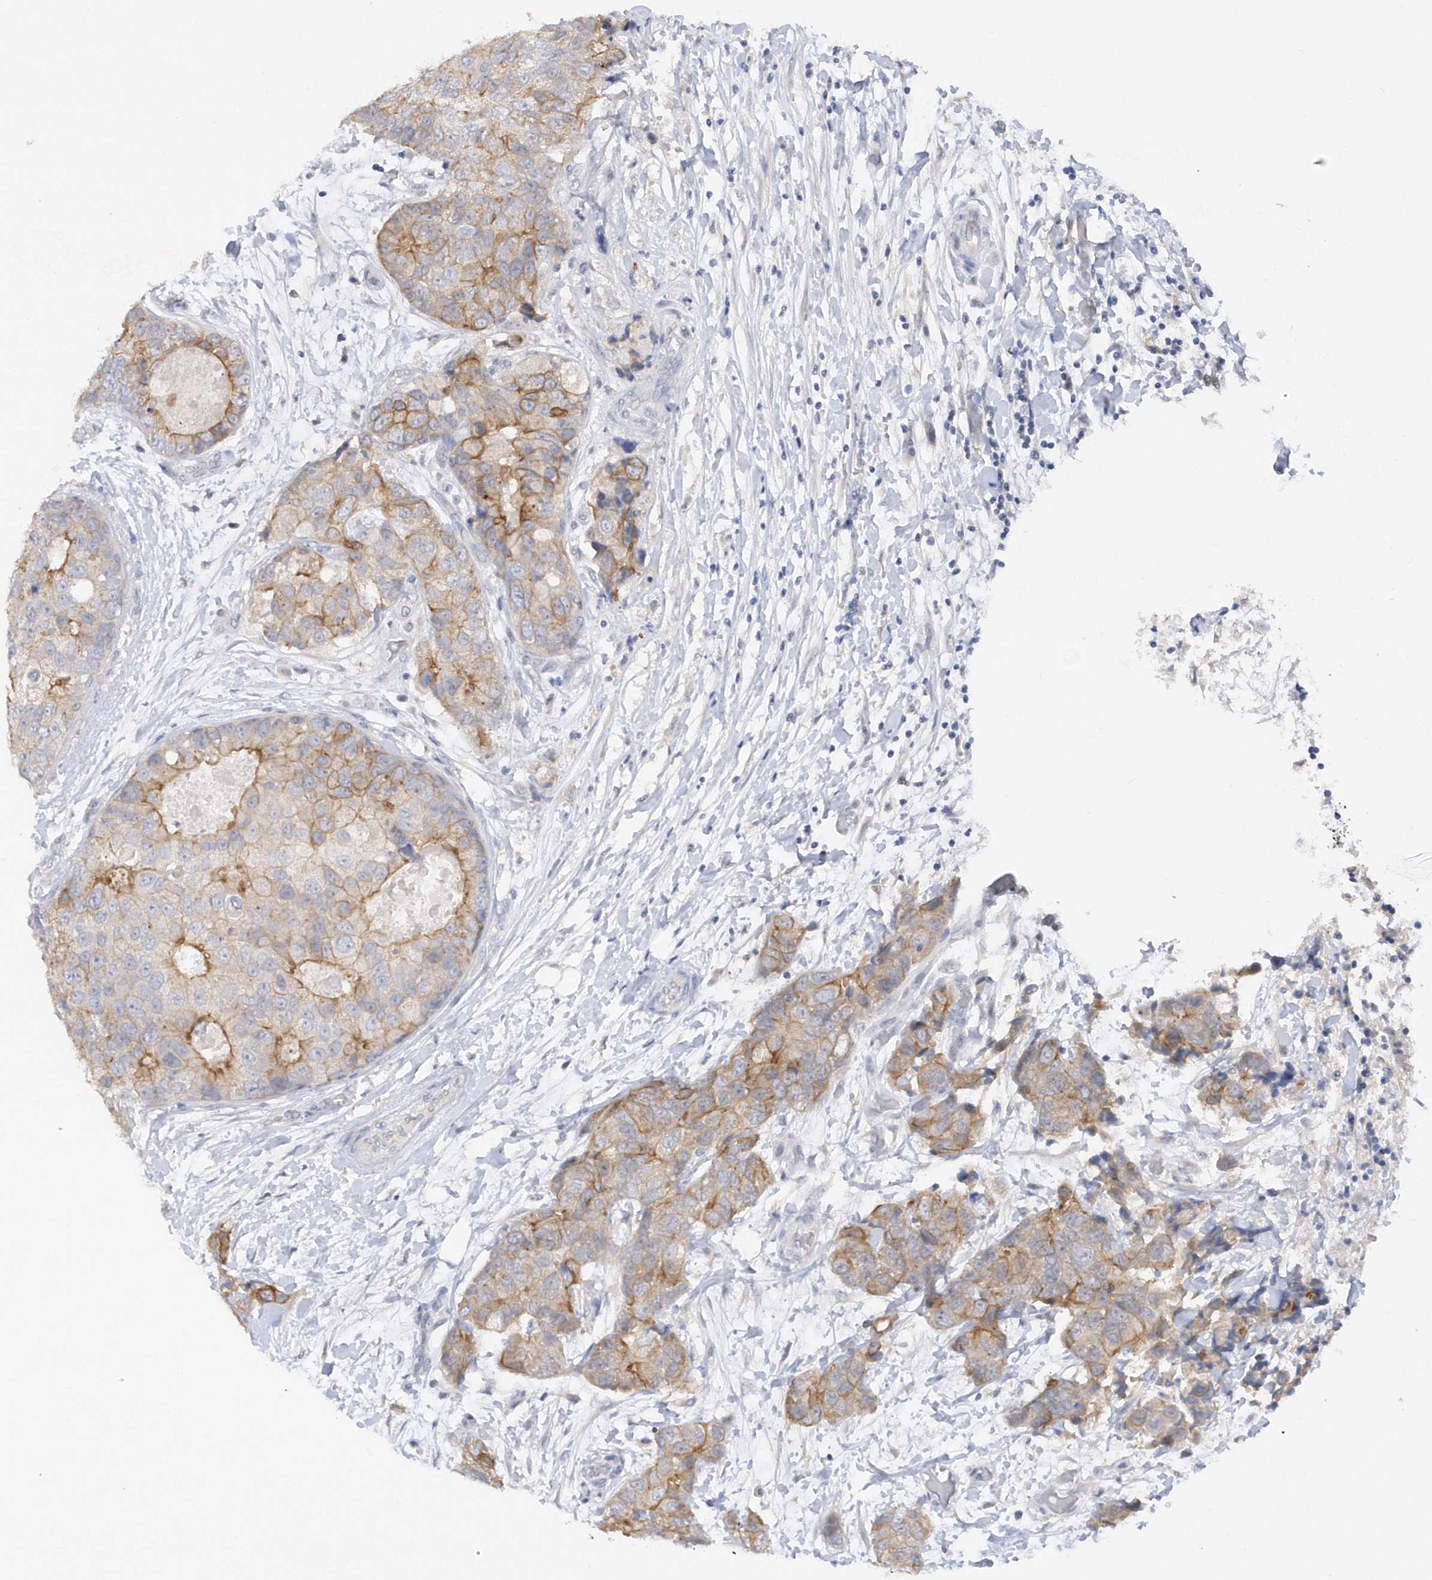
{"staining": {"intensity": "moderate", "quantity": "25%-75%", "location": "cytoplasmic/membranous"}, "tissue": "breast cancer", "cell_type": "Tumor cells", "image_type": "cancer", "snomed": [{"axis": "morphology", "description": "Duct carcinoma"}, {"axis": "topography", "description": "Breast"}], "caption": "Tumor cells demonstrate medium levels of moderate cytoplasmic/membranous positivity in about 25%-75% of cells in human breast cancer.", "gene": "RPE", "patient": {"sex": "female", "age": 62}}